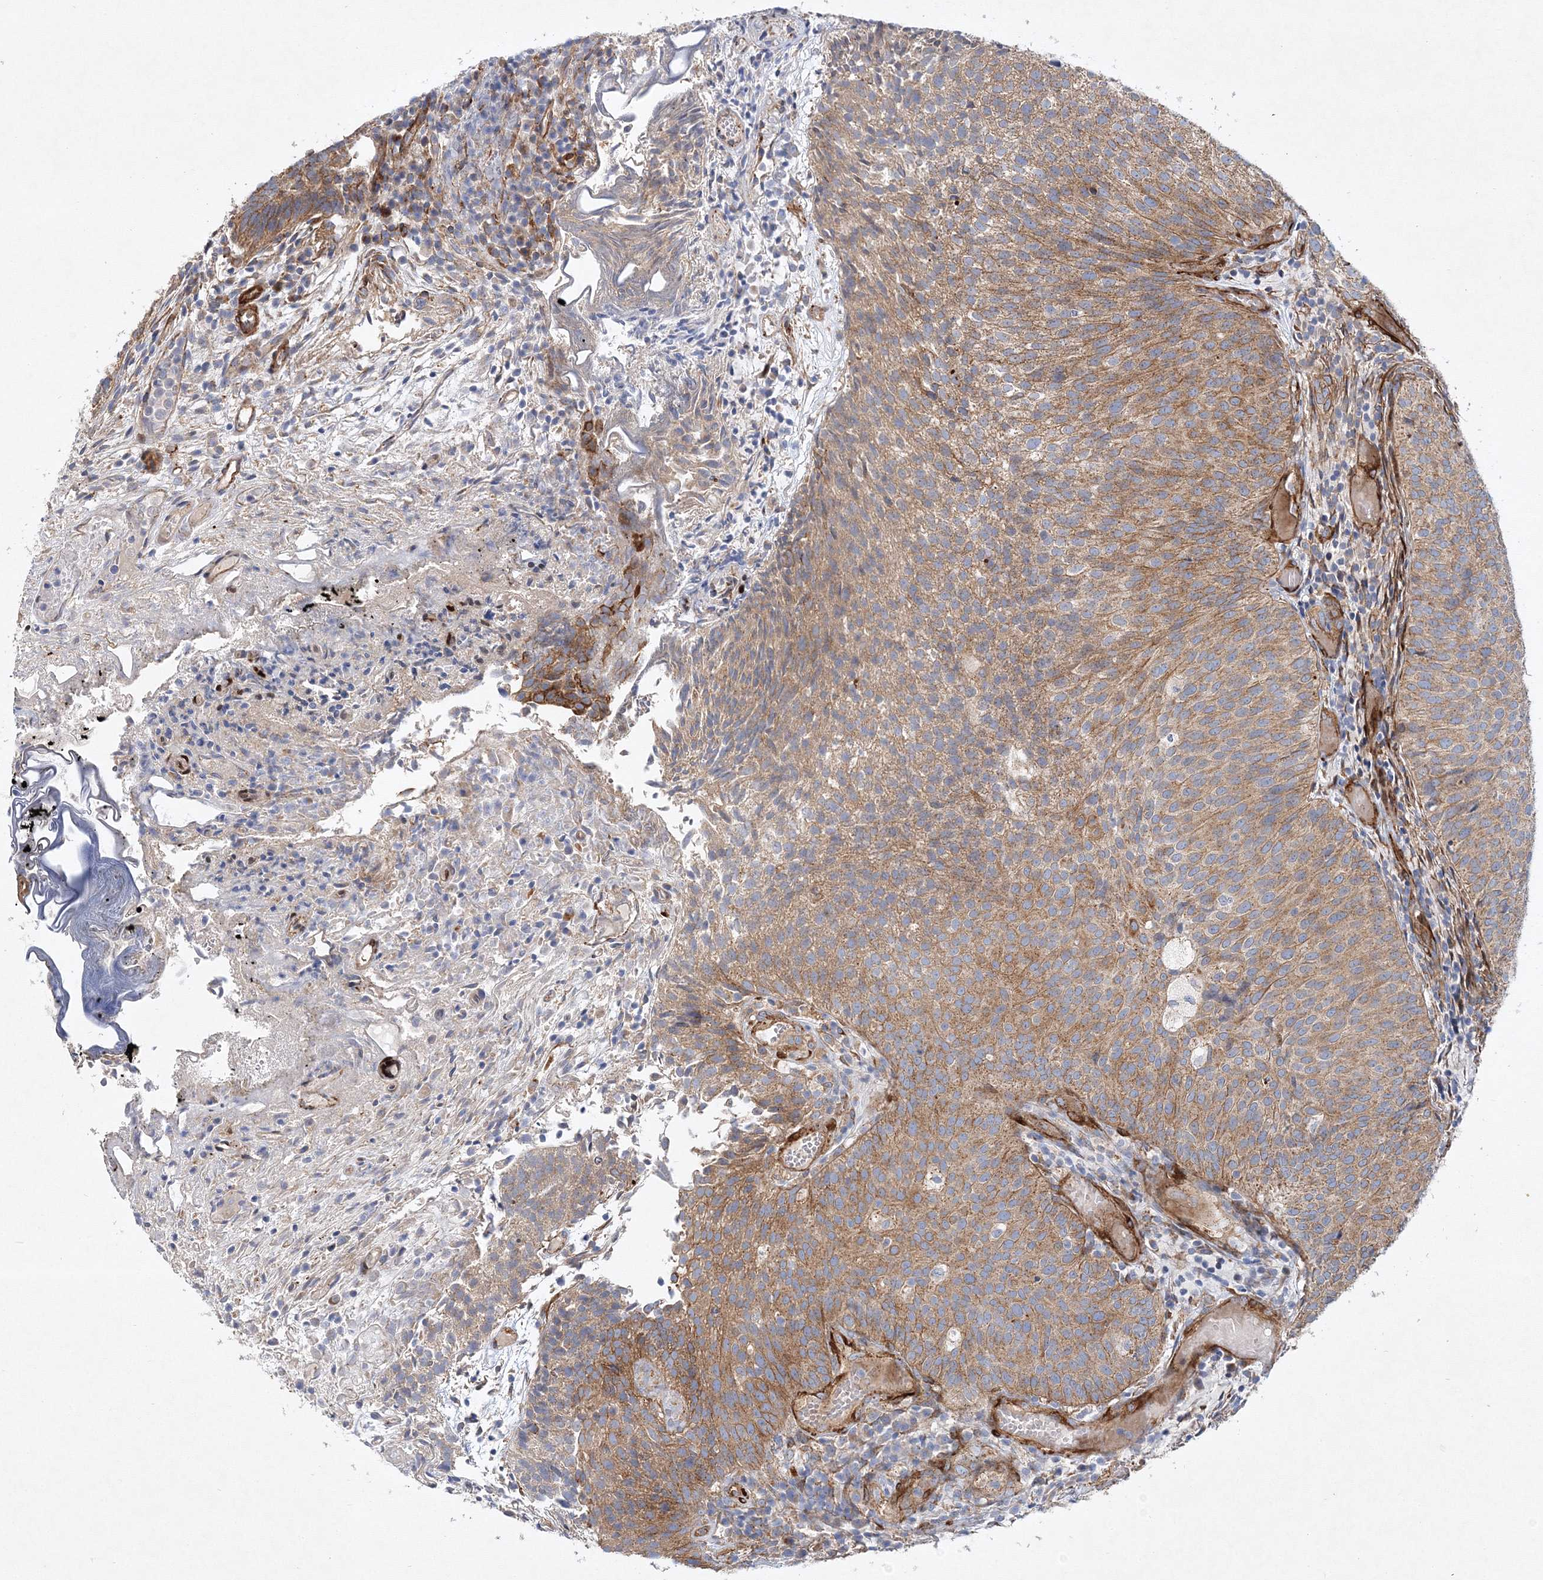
{"staining": {"intensity": "moderate", "quantity": ">75%", "location": "cytoplasmic/membranous"}, "tissue": "urothelial cancer", "cell_type": "Tumor cells", "image_type": "cancer", "snomed": [{"axis": "morphology", "description": "Urothelial carcinoma, Low grade"}, {"axis": "topography", "description": "Urinary bladder"}], "caption": "Tumor cells show moderate cytoplasmic/membranous staining in approximately >75% of cells in urothelial cancer.", "gene": "ZFYVE16", "patient": {"sex": "male", "age": 86}}